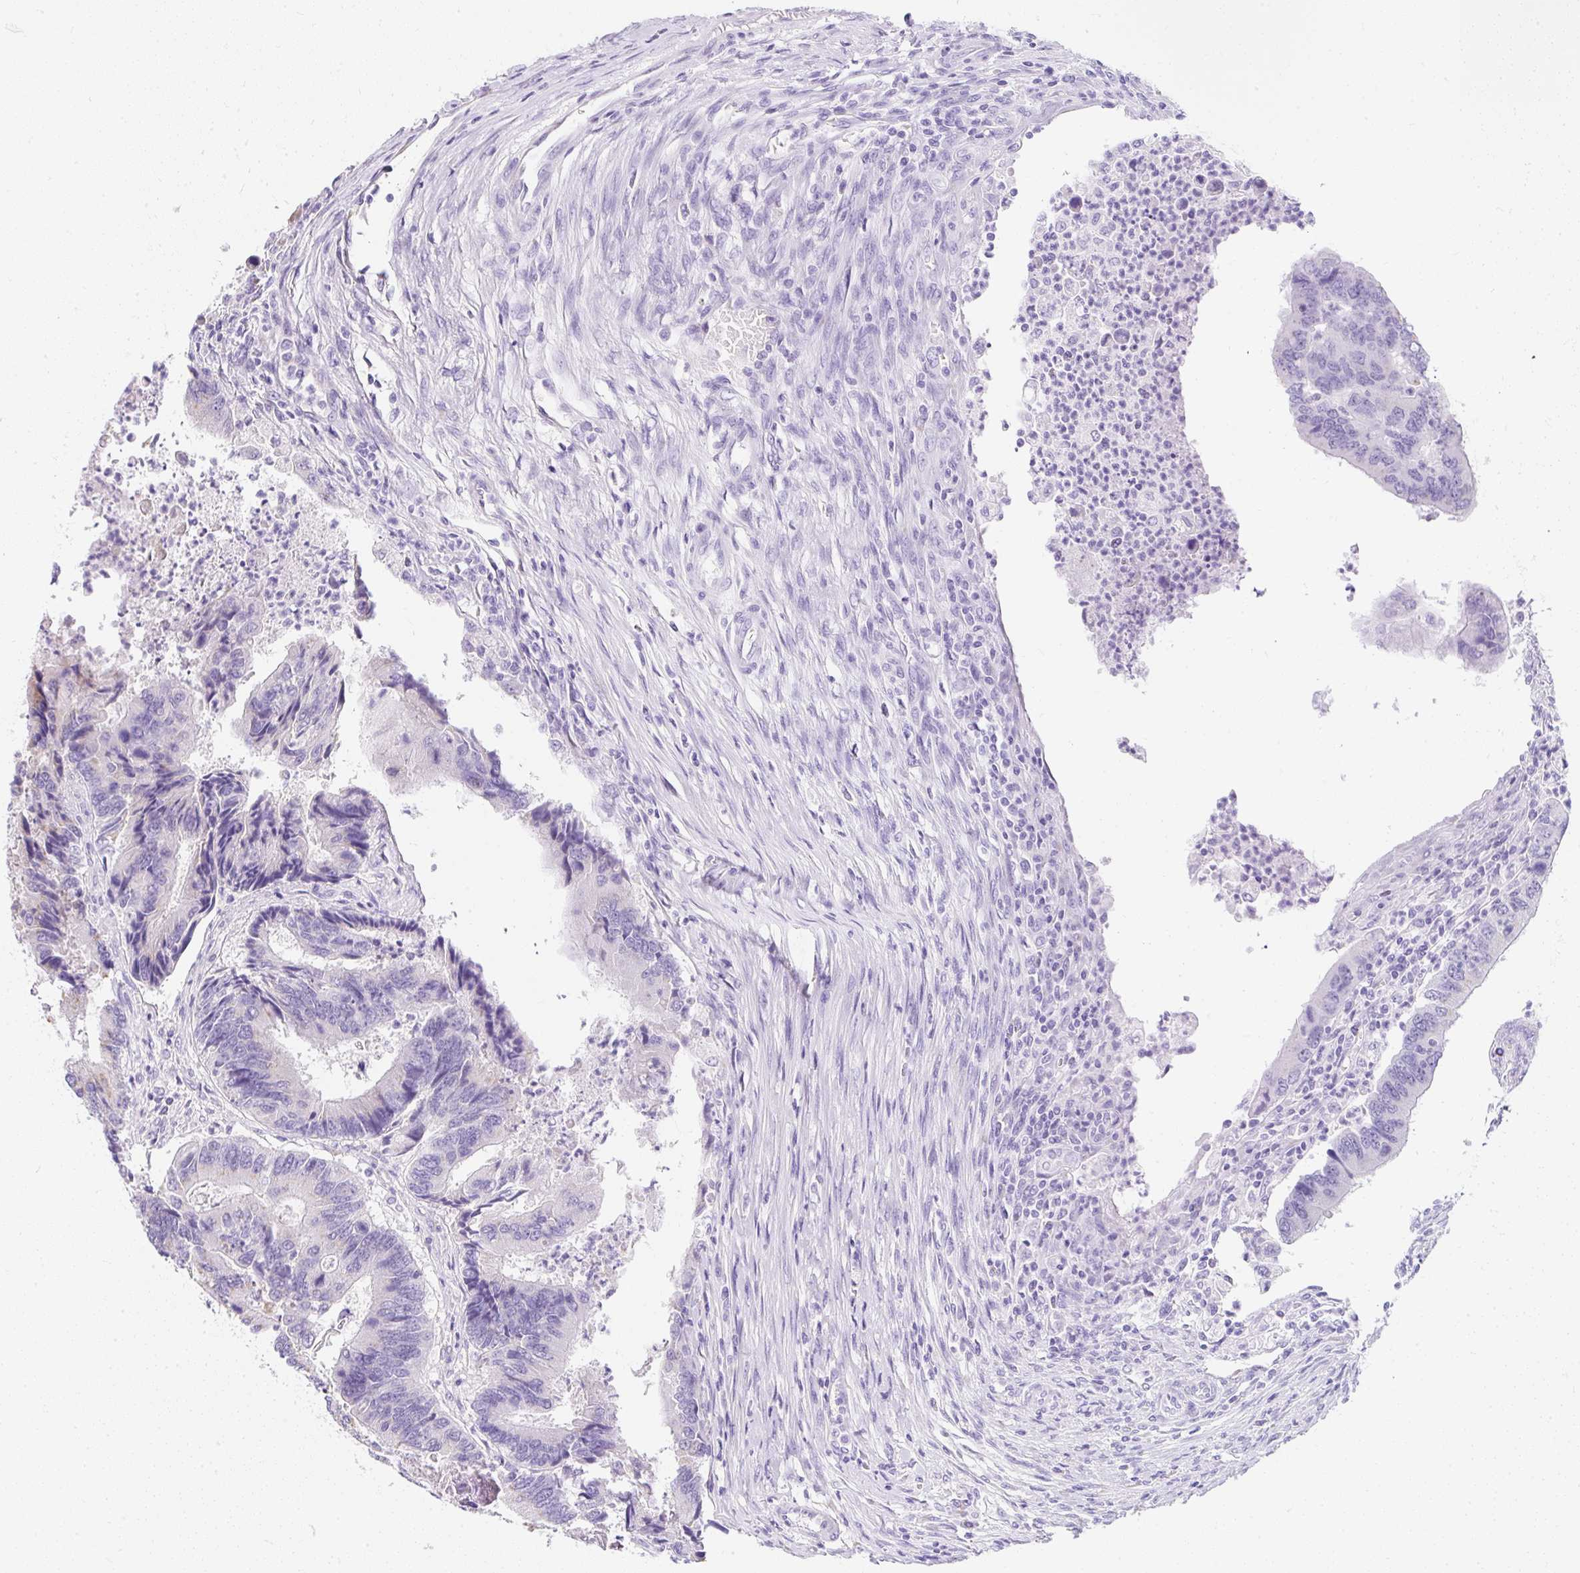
{"staining": {"intensity": "negative", "quantity": "none", "location": "none"}, "tissue": "colorectal cancer", "cell_type": "Tumor cells", "image_type": "cancer", "snomed": [{"axis": "morphology", "description": "Adenocarcinoma, NOS"}, {"axis": "topography", "description": "Colon"}], "caption": "IHC photomicrograph of human colorectal adenocarcinoma stained for a protein (brown), which demonstrates no staining in tumor cells.", "gene": "DTX4", "patient": {"sex": "female", "age": 67}}